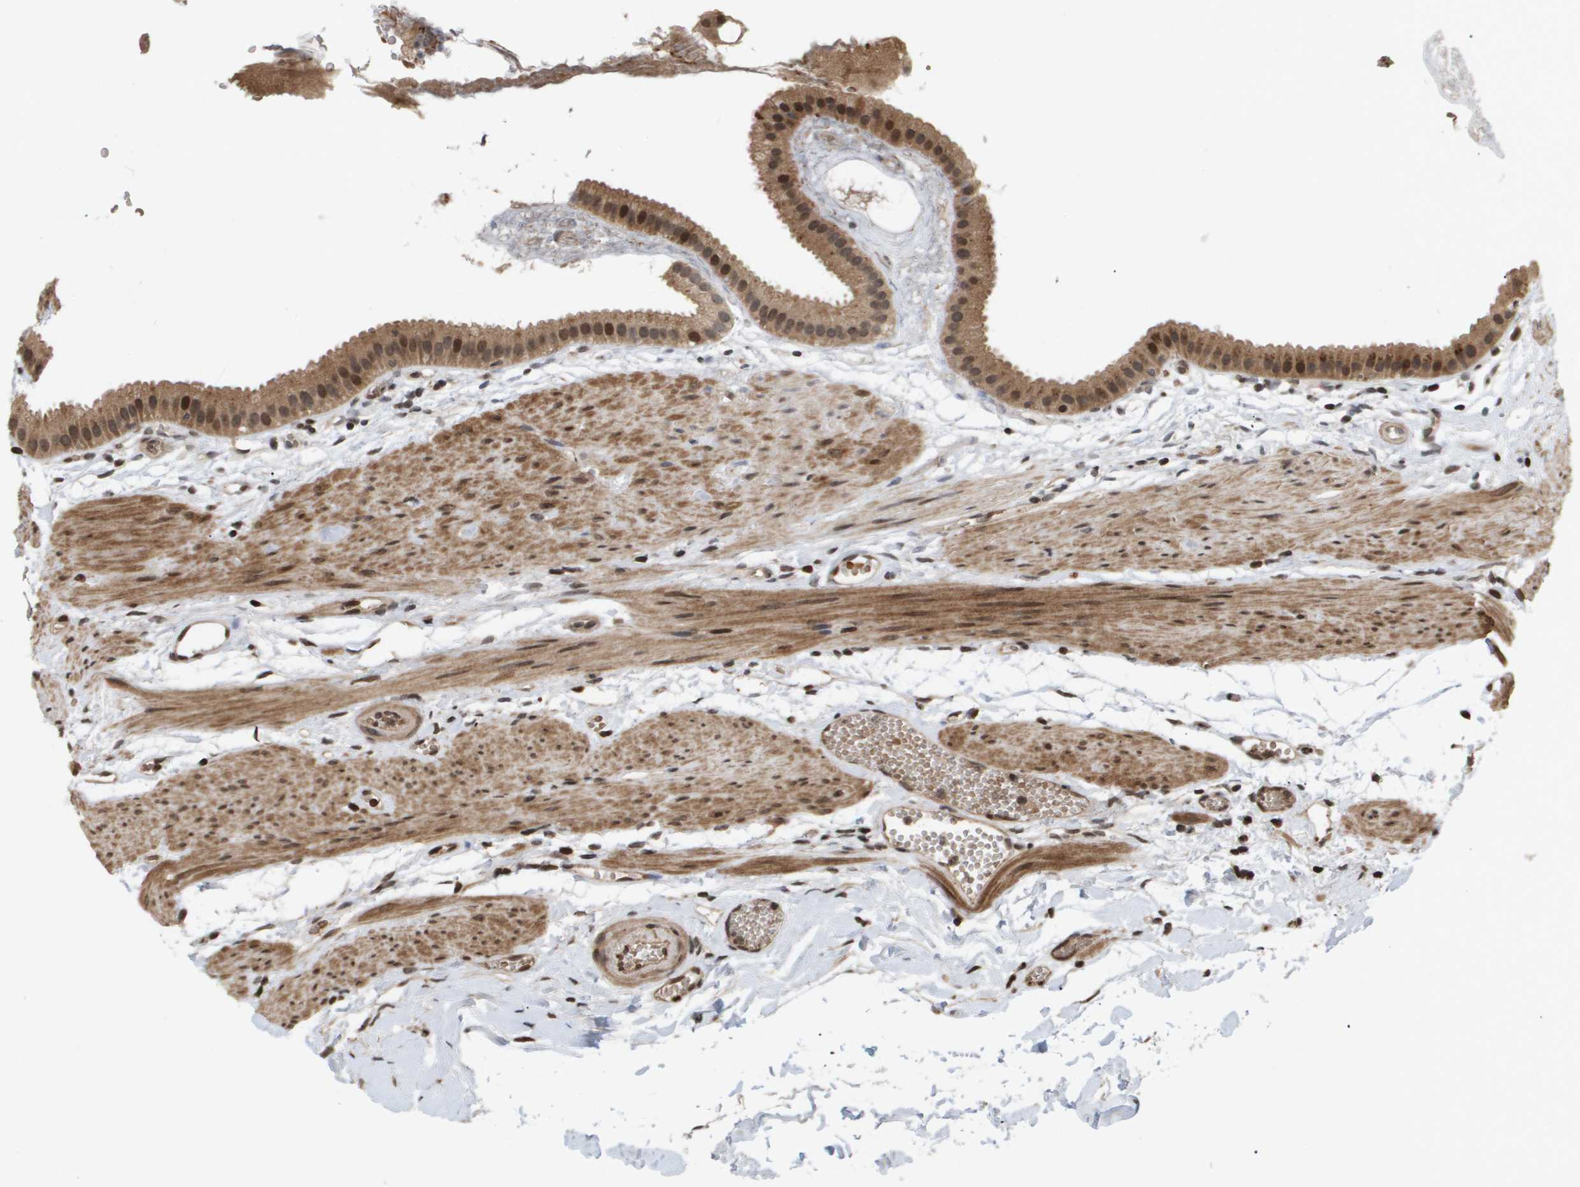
{"staining": {"intensity": "moderate", "quantity": ">75%", "location": "cytoplasmic/membranous,nuclear"}, "tissue": "gallbladder", "cell_type": "Glandular cells", "image_type": "normal", "snomed": [{"axis": "morphology", "description": "Normal tissue, NOS"}, {"axis": "topography", "description": "Gallbladder"}], "caption": "Immunohistochemistry (IHC) micrograph of benign gallbladder: human gallbladder stained using immunohistochemistry (IHC) exhibits medium levels of moderate protein expression localized specifically in the cytoplasmic/membranous,nuclear of glandular cells, appearing as a cytoplasmic/membranous,nuclear brown color.", "gene": "HSPA6", "patient": {"sex": "female", "age": 64}}